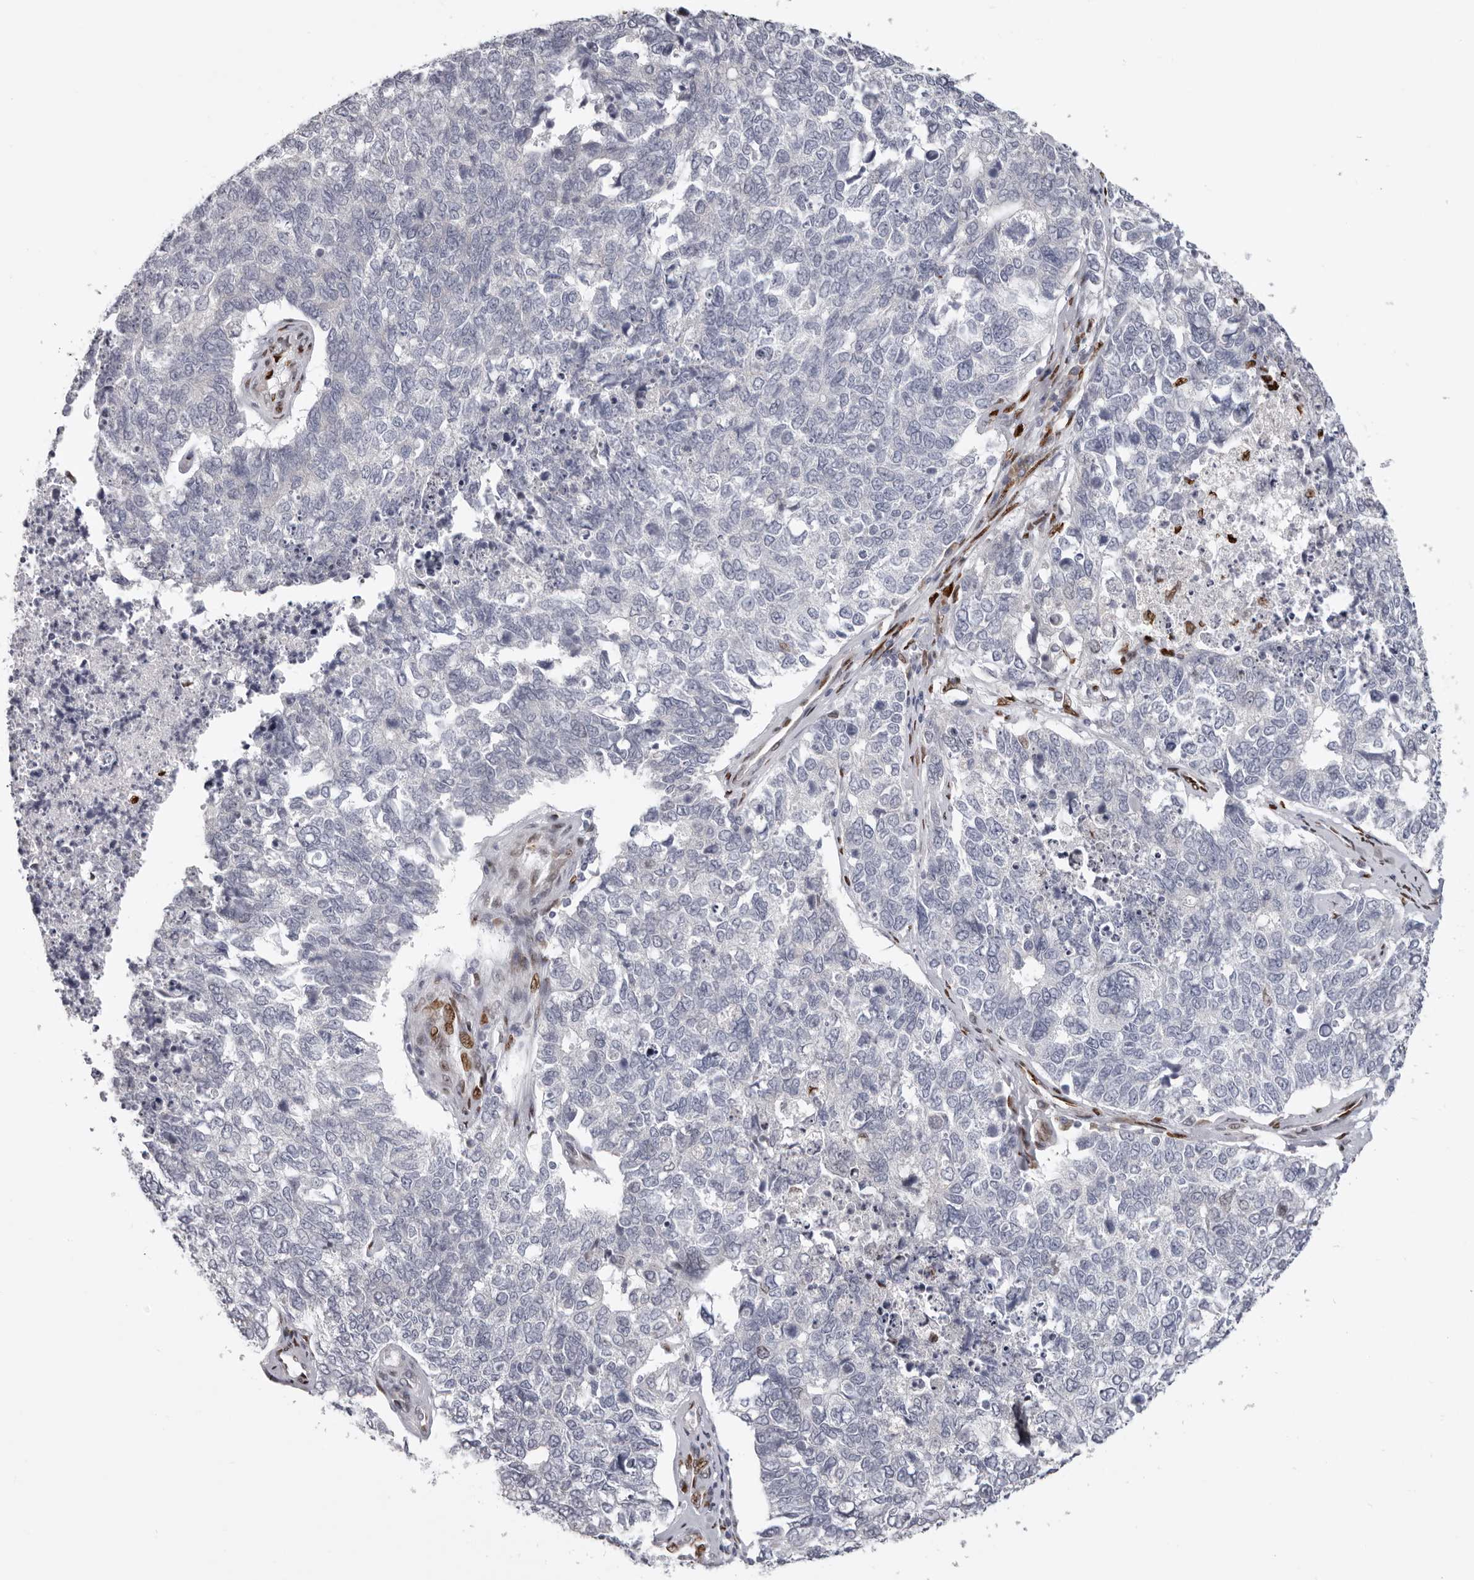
{"staining": {"intensity": "negative", "quantity": "none", "location": "none"}, "tissue": "cervical cancer", "cell_type": "Tumor cells", "image_type": "cancer", "snomed": [{"axis": "morphology", "description": "Squamous cell carcinoma, NOS"}, {"axis": "topography", "description": "Cervix"}], "caption": "IHC image of cervical cancer (squamous cell carcinoma) stained for a protein (brown), which shows no staining in tumor cells.", "gene": "SRP19", "patient": {"sex": "female", "age": 63}}